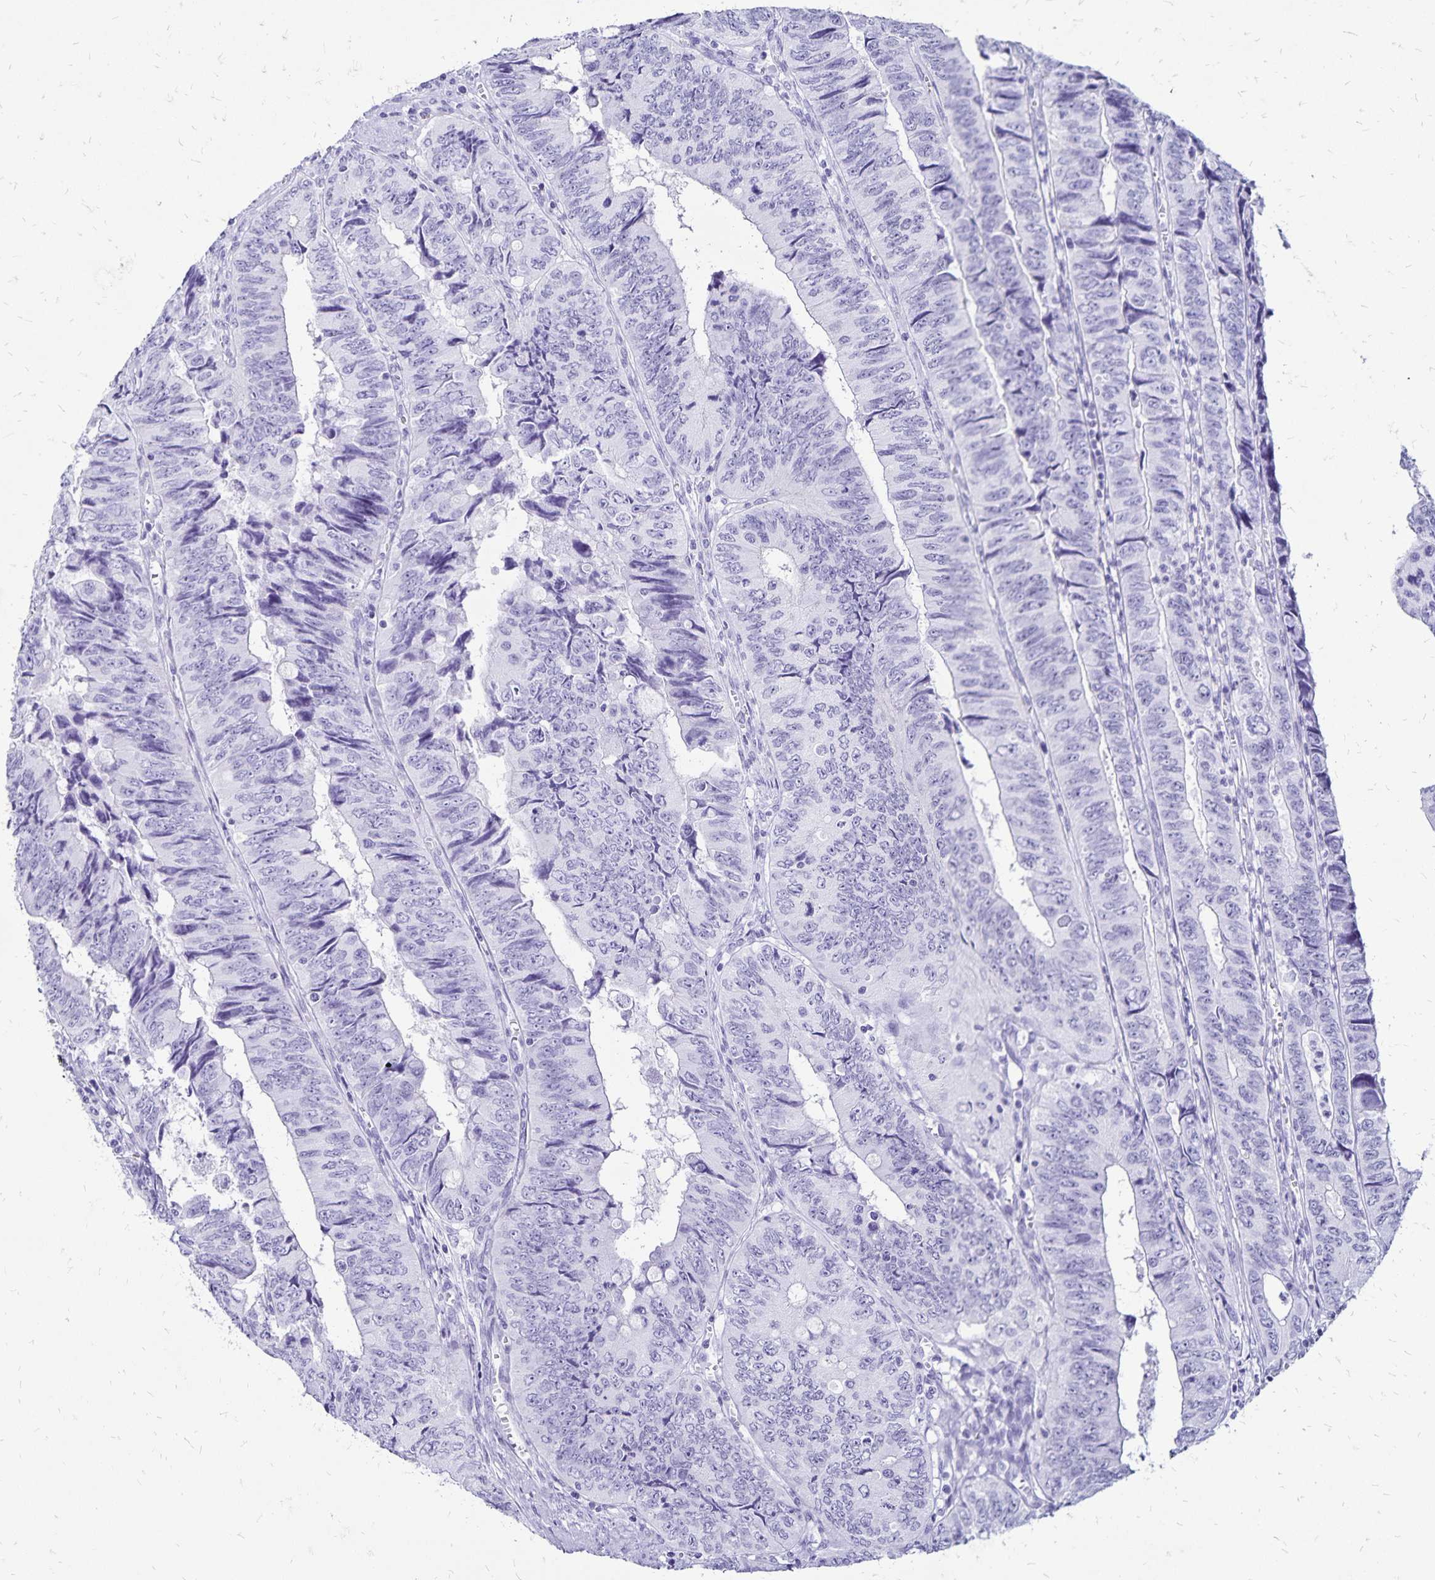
{"staining": {"intensity": "negative", "quantity": "none", "location": "none"}, "tissue": "colorectal cancer", "cell_type": "Tumor cells", "image_type": "cancer", "snomed": [{"axis": "morphology", "description": "Adenocarcinoma, NOS"}, {"axis": "topography", "description": "Colon"}], "caption": "High magnification brightfield microscopy of colorectal cancer stained with DAB (brown) and counterstained with hematoxylin (blue): tumor cells show no significant positivity. (Stains: DAB immunohistochemistry (IHC) with hematoxylin counter stain, Microscopy: brightfield microscopy at high magnification).", "gene": "LIN28B", "patient": {"sex": "female", "age": 84}}